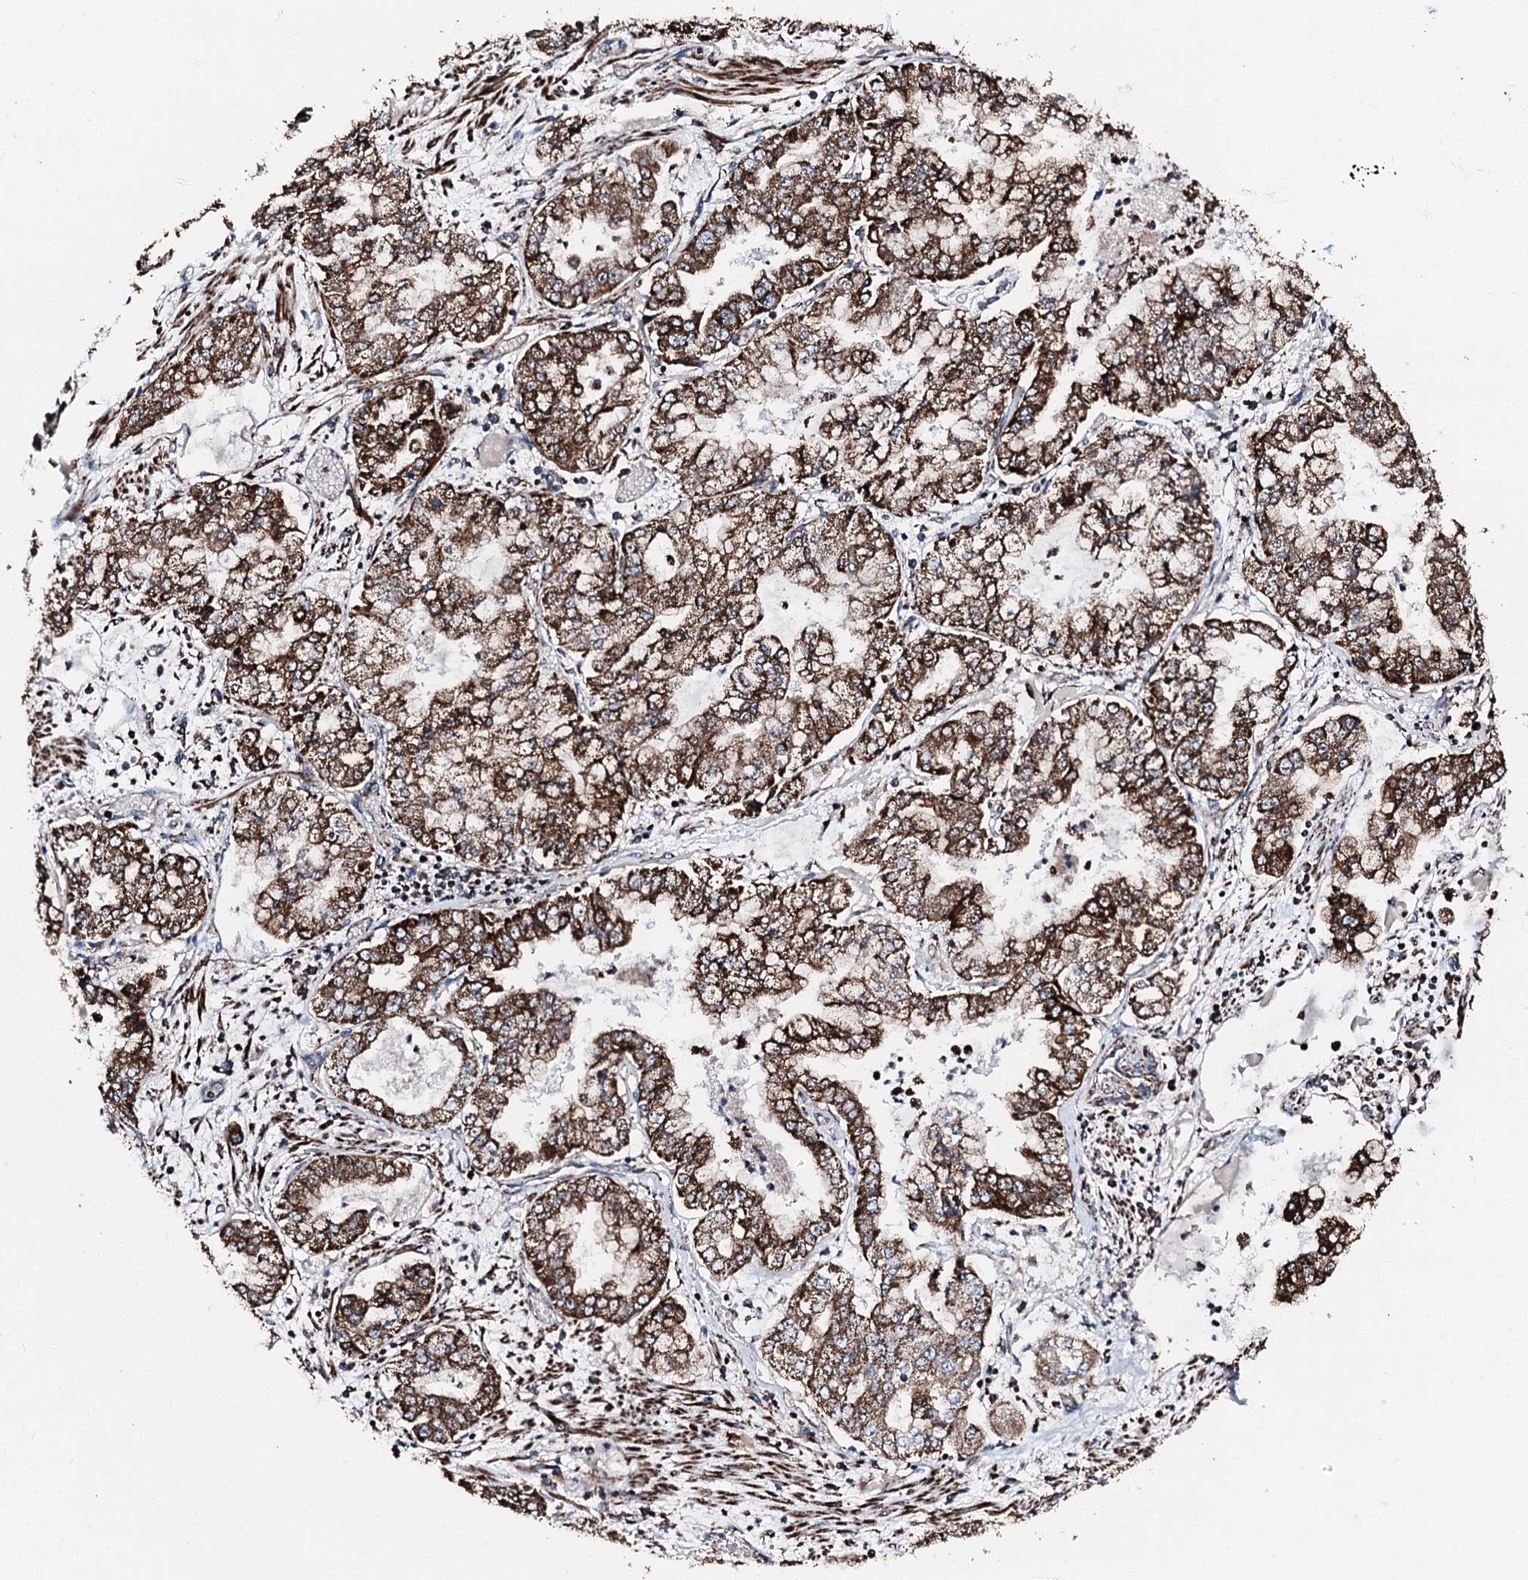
{"staining": {"intensity": "strong", "quantity": ">75%", "location": "cytoplasmic/membranous"}, "tissue": "stomach cancer", "cell_type": "Tumor cells", "image_type": "cancer", "snomed": [{"axis": "morphology", "description": "Adenocarcinoma, NOS"}, {"axis": "topography", "description": "Stomach"}], "caption": "Human stomach adenocarcinoma stained with a brown dye exhibits strong cytoplasmic/membranous positive staining in approximately >75% of tumor cells.", "gene": "HADH", "patient": {"sex": "male", "age": 76}}